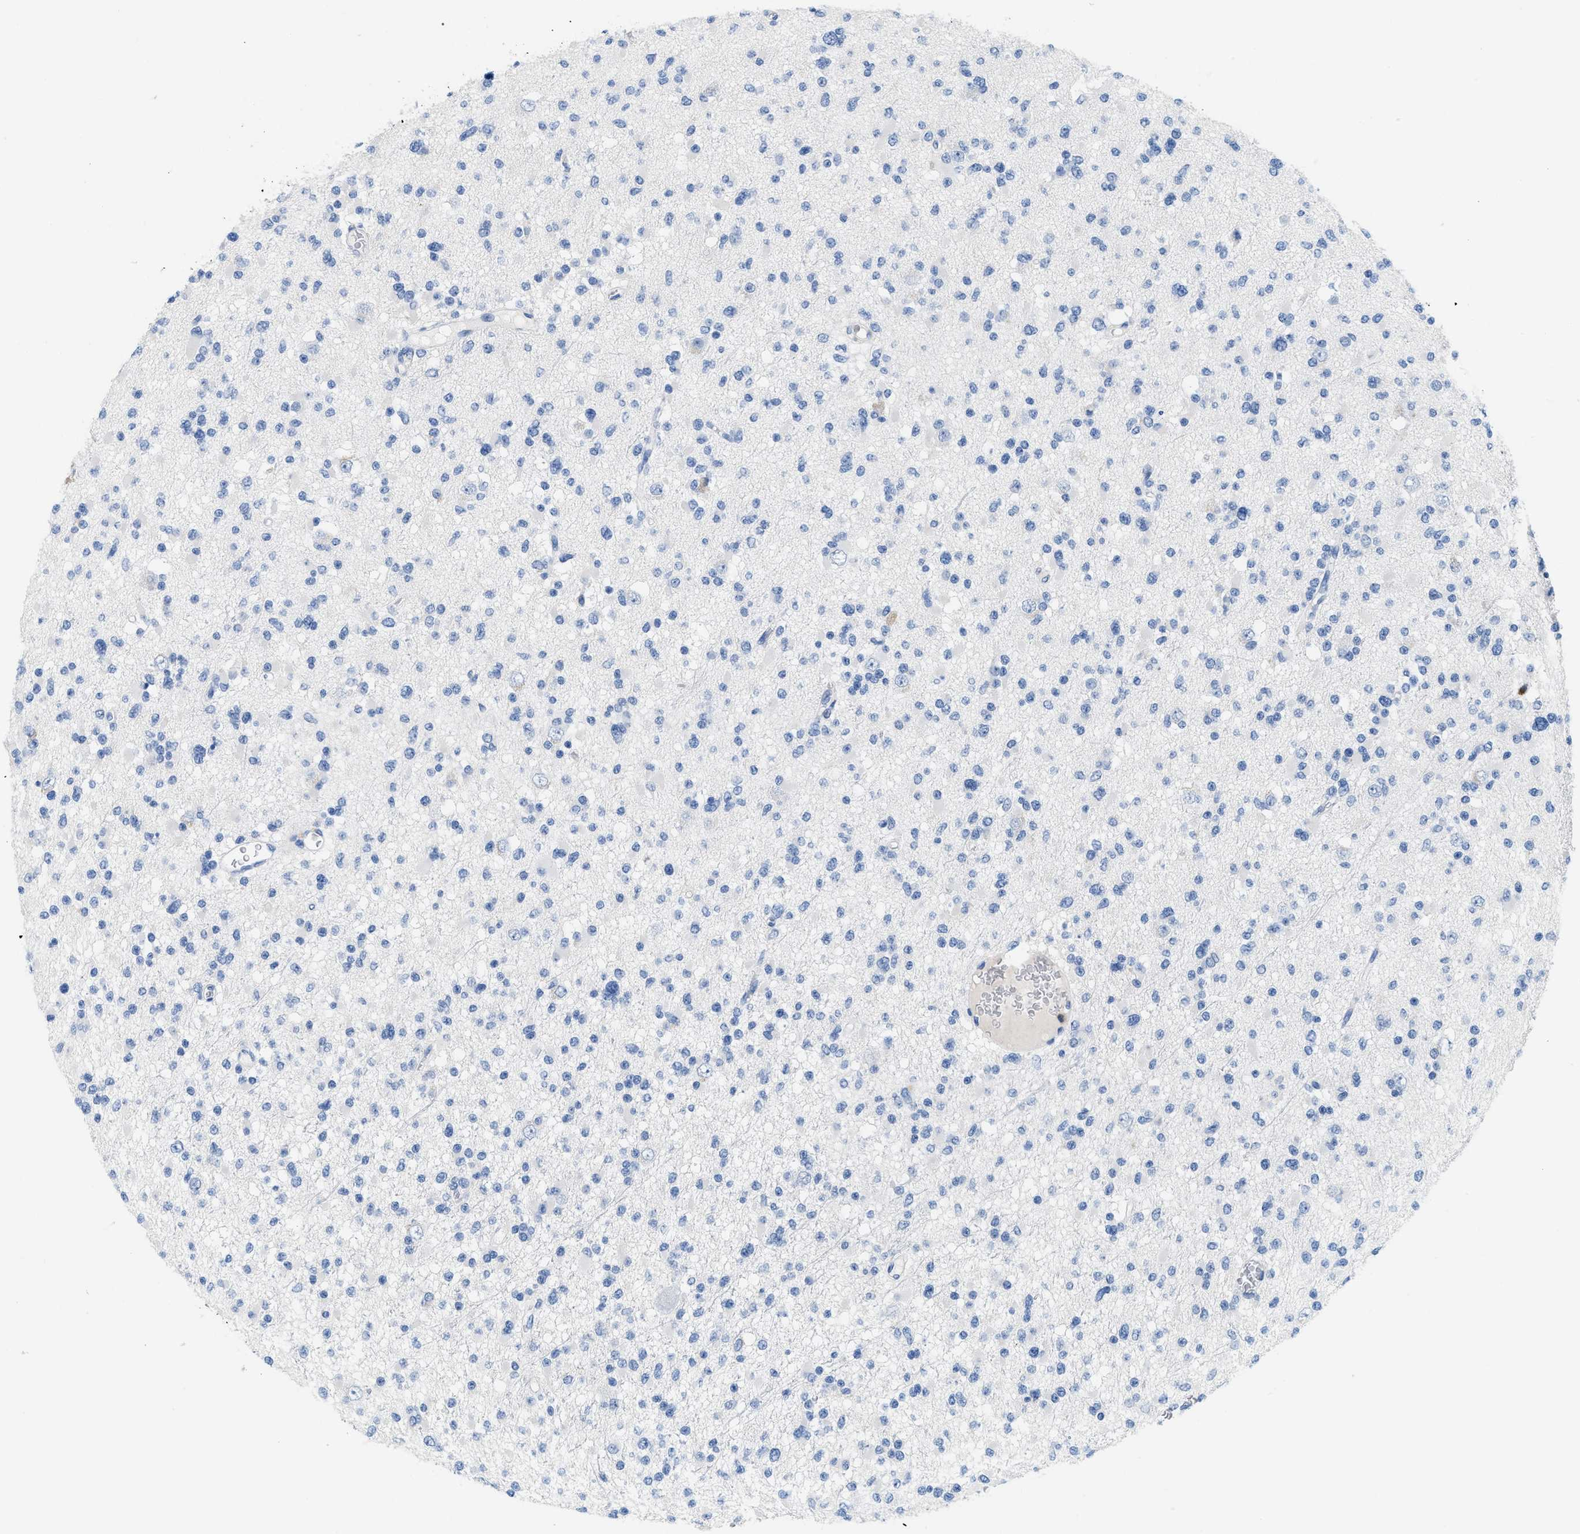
{"staining": {"intensity": "negative", "quantity": "none", "location": "none"}, "tissue": "glioma", "cell_type": "Tumor cells", "image_type": "cancer", "snomed": [{"axis": "morphology", "description": "Glioma, malignant, Low grade"}, {"axis": "topography", "description": "Brain"}], "caption": "This is an immunohistochemistry (IHC) photomicrograph of malignant glioma (low-grade). There is no staining in tumor cells.", "gene": "CR1", "patient": {"sex": "female", "age": 22}}